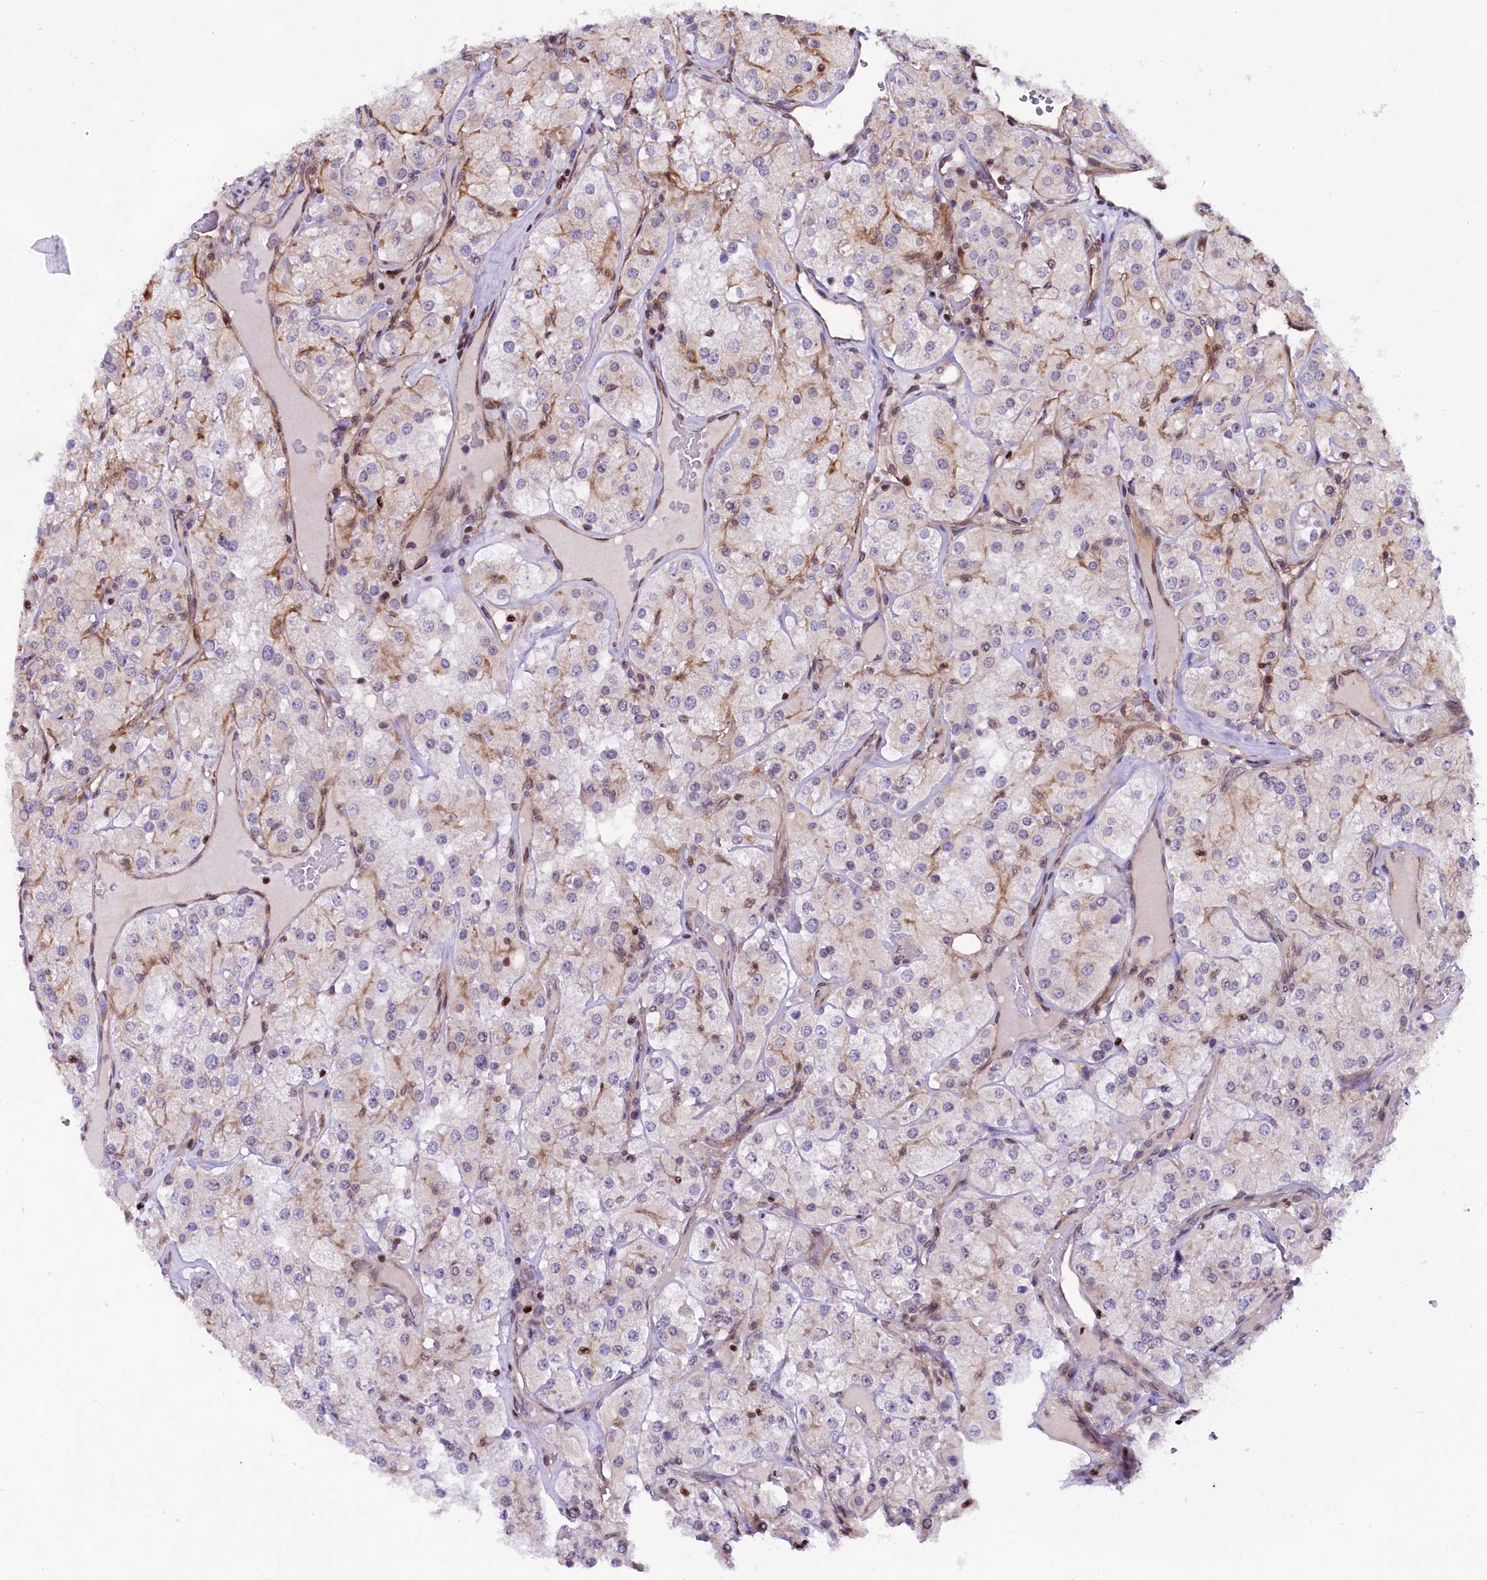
{"staining": {"intensity": "negative", "quantity": "none", "location": "none"}, "tissue": "renal cancer", "cell_type": "Tumor cells", "image_type": "cancer", "snomed": [{"axis": "morphology", "description": "Adenocarcinoma, NOS"}, {"axis": "topography", "description": "Kidney"}], "caption": "An immunohistochemistry (IHC) photomicrograph of renal cancer is shown. There is no staining in tumor cells of renal cancer.", "gene": "SP4", "patient": {"sex": "male", "age": 77}}